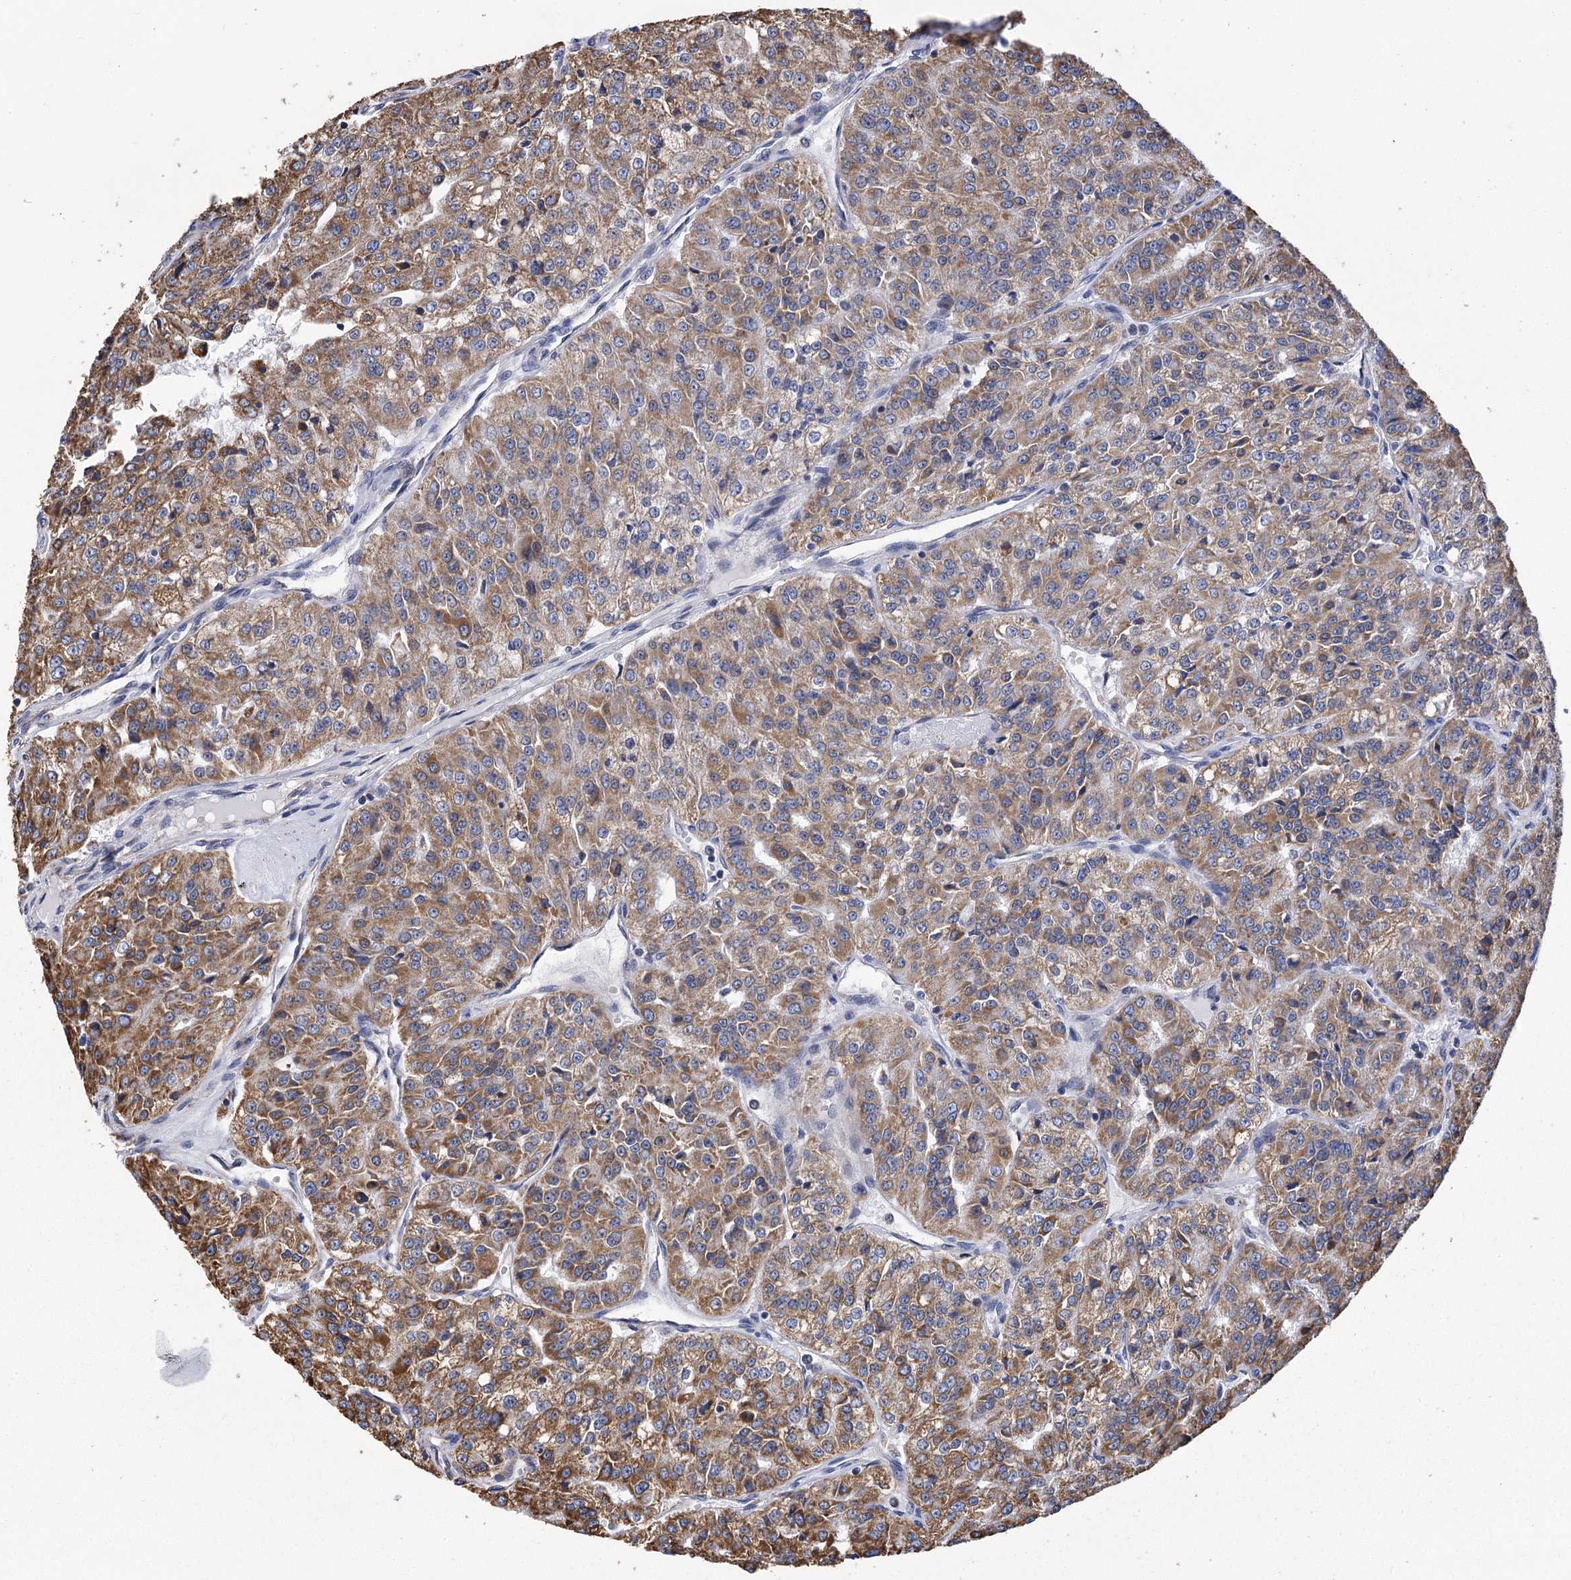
{"staining": {"intensity": "moderate", "quantity": ">75%", "location": "cytoplasmic/membranous"}, "tissue": "renal cancer", "cell_type": "Tumor cells", "image_type": "cancer", "snomed": [{"axis": "morphology", "description": "Adenocarcinoma, NOS"}, {"axis": "topography", "description": "Kidney"}], "caption": "Moderate cytoplasmic/membranous staining for a protein is appreciated in about >75% of tumor cells of adenocarcinoma (renal) using immunohistochemistry (IHC).", "gene": "CCDC73", "patient": {"sex": "female", "age": 63}}